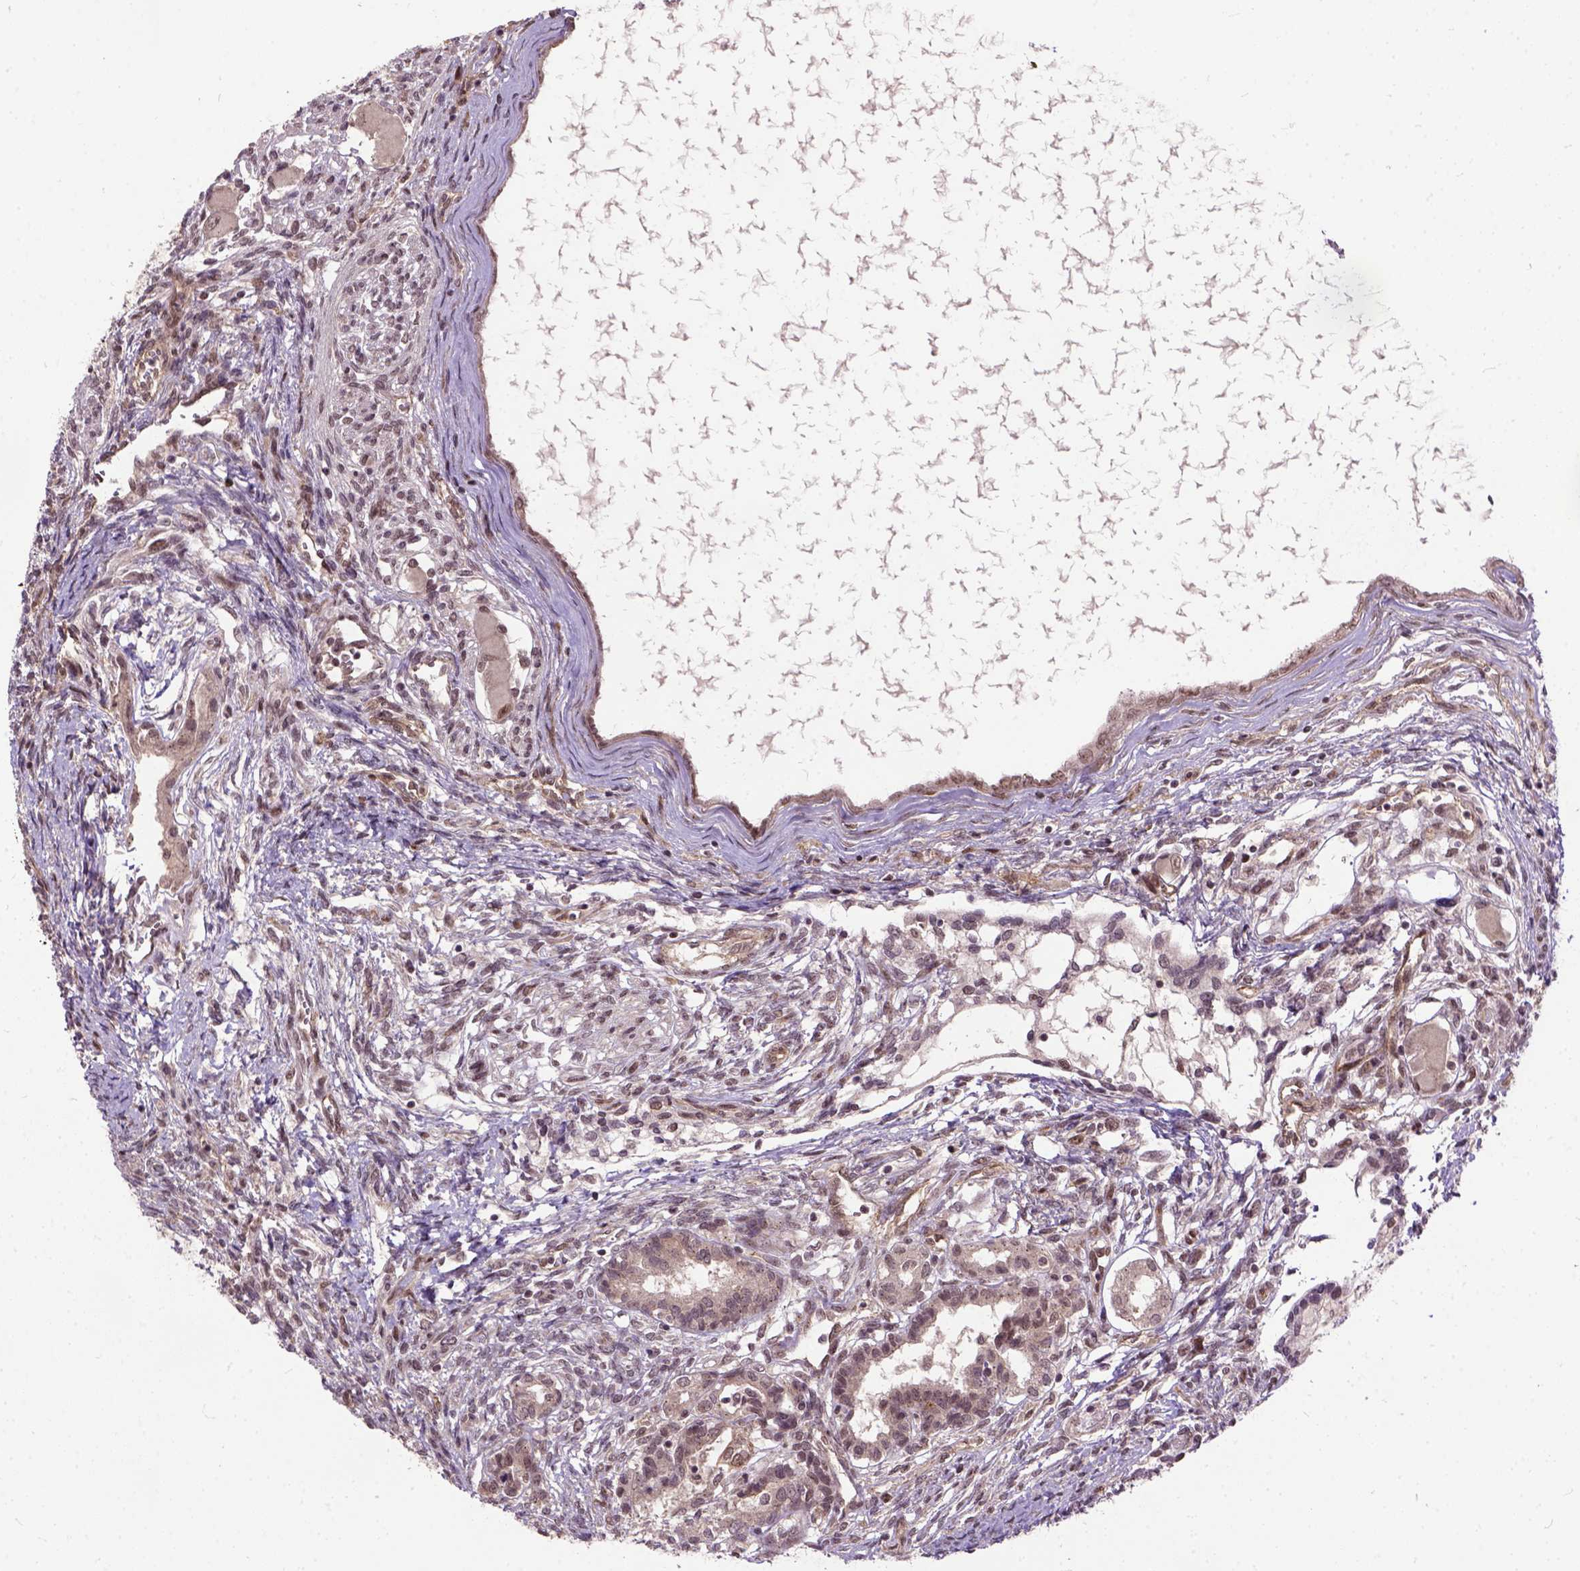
{"staining": {"intensity": "moderate", "quantity": ">75%", "location": "nuclear"}, "tissue": "testis cancer", "cell_type": "Tumor cells", "image_type": "cancer", "snomed": [{"axis": "morphology", "description": "Carcinoma, Embryonal, NOS"}, {"axis": "topography", "description": "Testis"}], "caption": "This is a photomicrograph of IHC staining of testis embryonal carcinoma, which shows moderate positivity in the nuclear of tumor cells.", "gene": "ZNF630", "patient": {"sex": "male", "age": 37}}